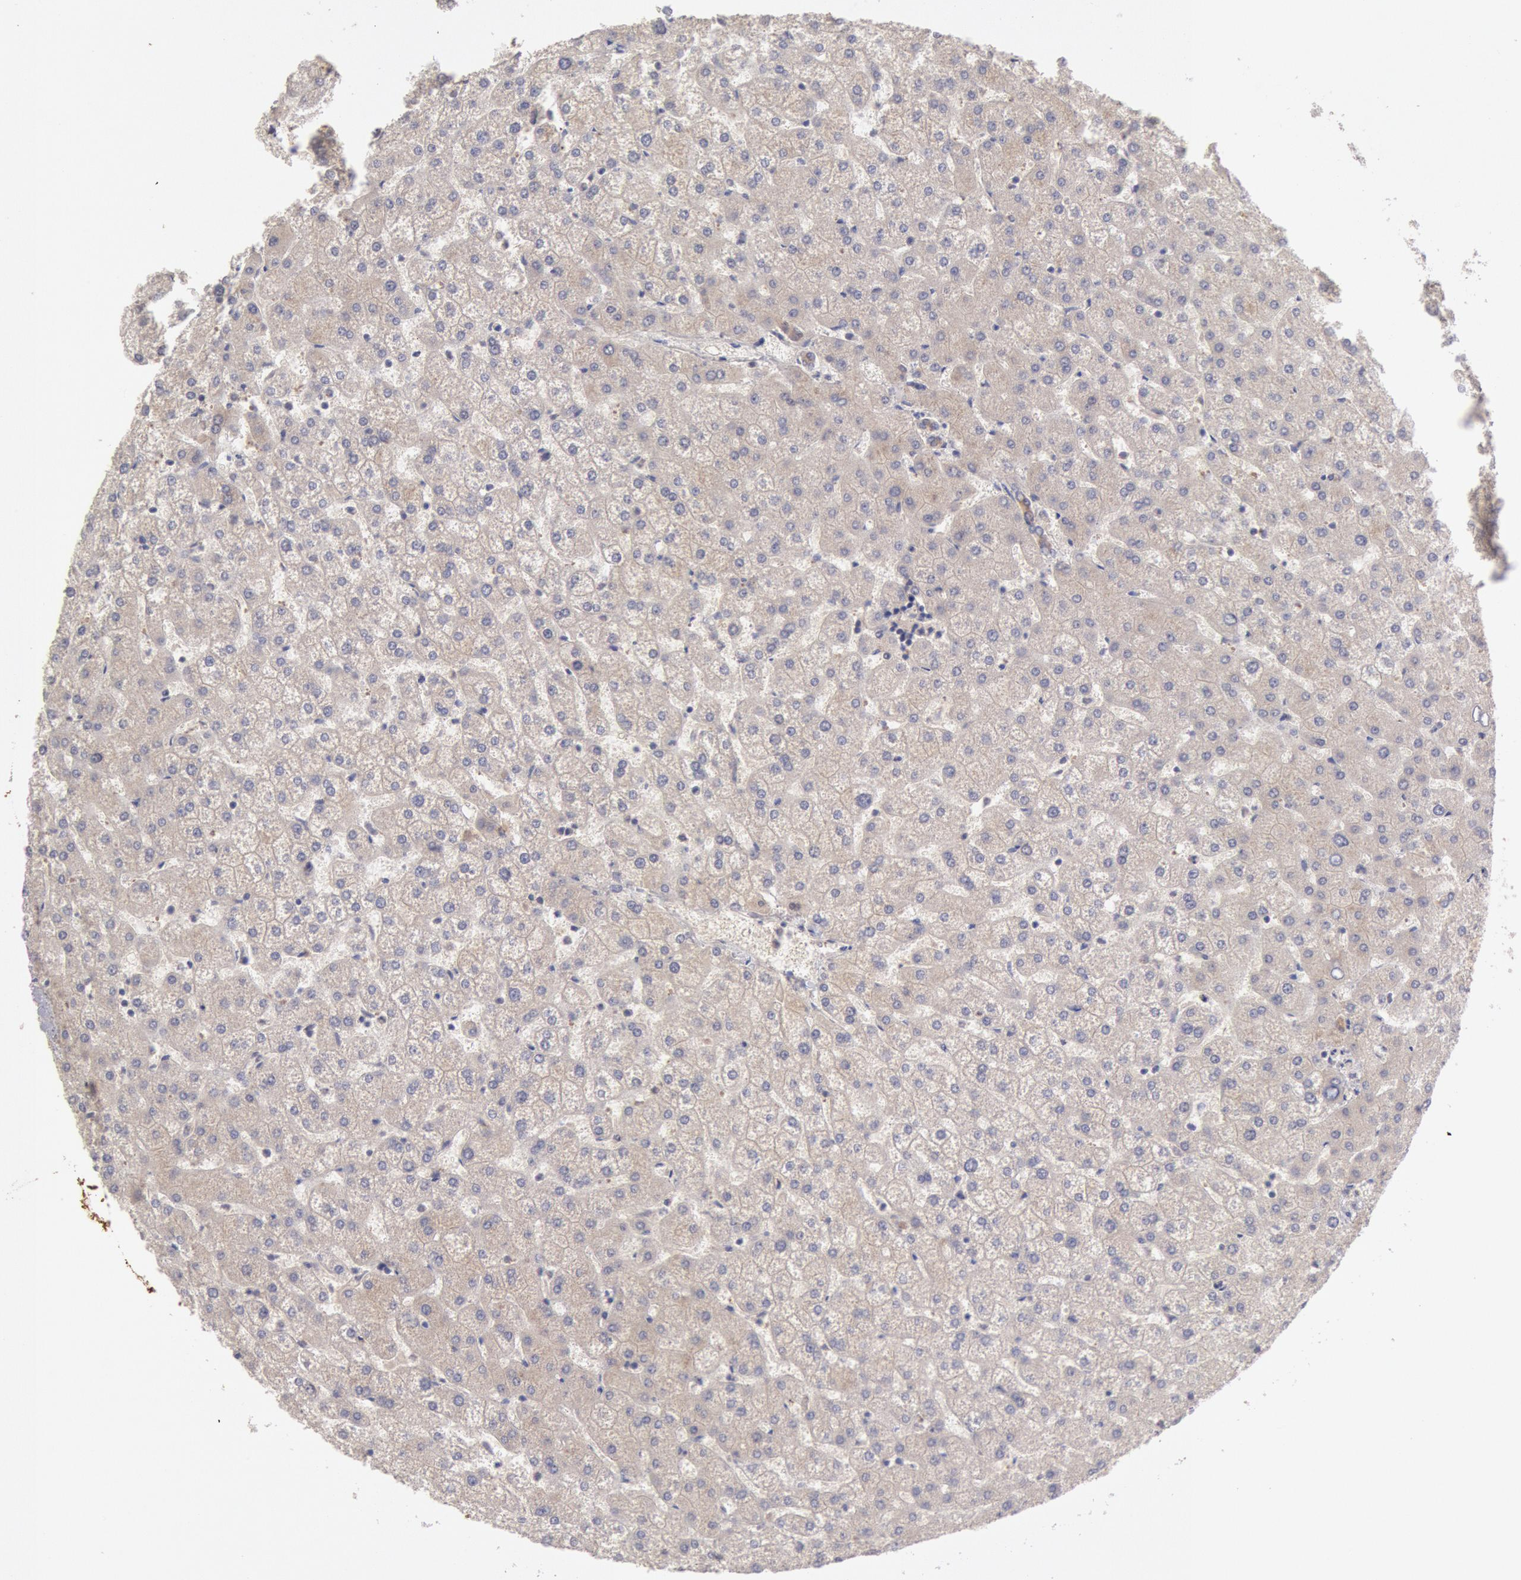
{"staining": {"intensity": "moderate", "quantity": ">75%", "location": "cytoplasmic/membranous"}, "tissue": "liver", "cell_type": "Cholangiocytes", "image_type": "normal", "snomed": [{"axis": "morphology", "description": "Normal tissue, NOS"}, {"axis": "topography", "description": "Liver"}], "caption": "This is an image of IHC staining of unremarkable liver, which shows moderate expression in the cytoplasmic/membranous of cholangiocytes.", "gene": "ZFP36L1", "patient": {"sex": "female", "age": 32}}